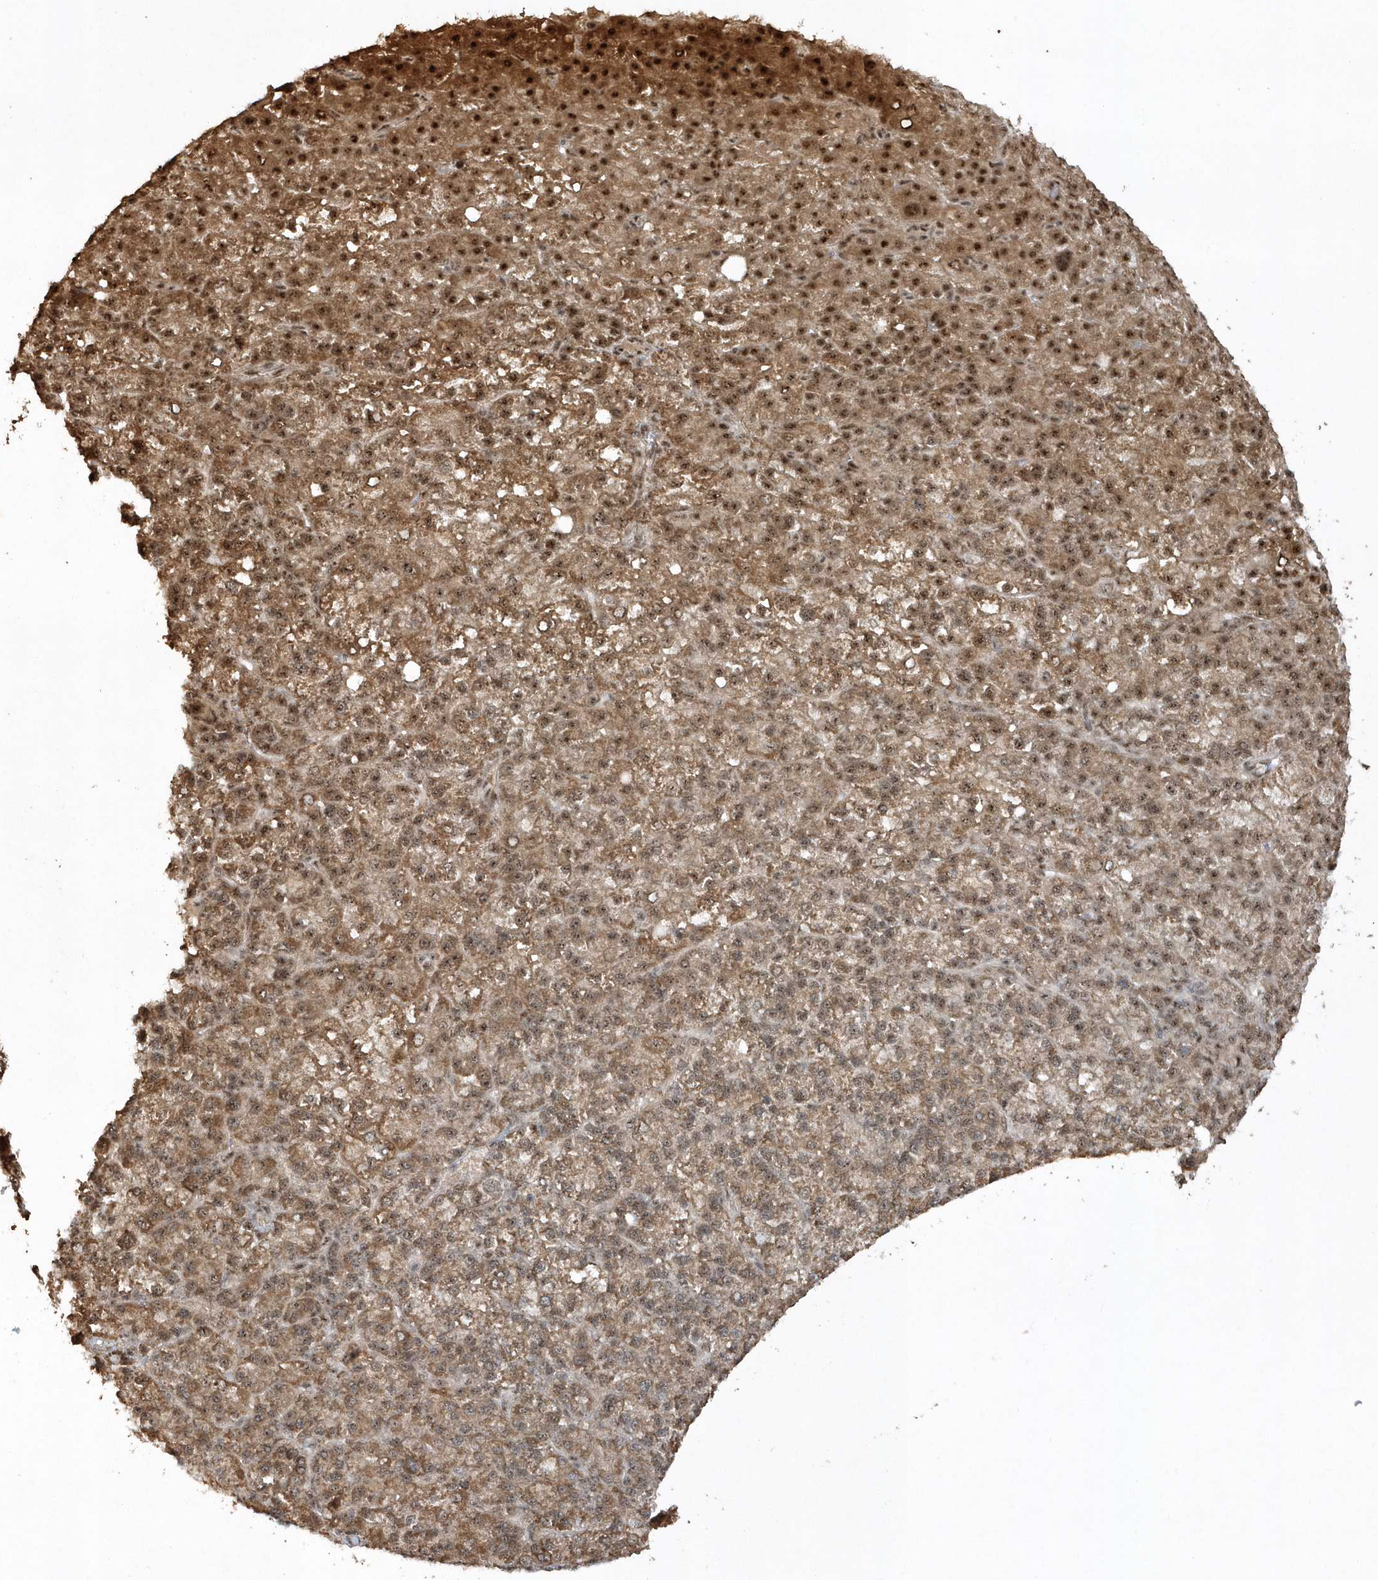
{"staining": {"intensity": "moderate", "quantity": ">75%", "location": "cytoplasmic/membranous,nuclear"}, "tissue": "liver cancer", "cell_type": "Tumor cells", "image_type": "cancer", "snomed": [{"axis": "morphology", "description": "Carcinoma, Hepatocellular, NOS"}, {"axis": "topography", "description": "Liver"}], "caption": "Immunohistochemistry (IHC) image of neoplastic tissue: human liver cancer (hepatocellular carcinoma) stained using immunohistochemistry reveals medium levels of moderate protein expression localized specifically in the cytoplasmic/membranous and nuclear of tumor cells, appearing as a cytoplasmic/membranous and nuclear brown color.", "gene": "POLR3B", "patient": {"sex": "female", "age": 58}}